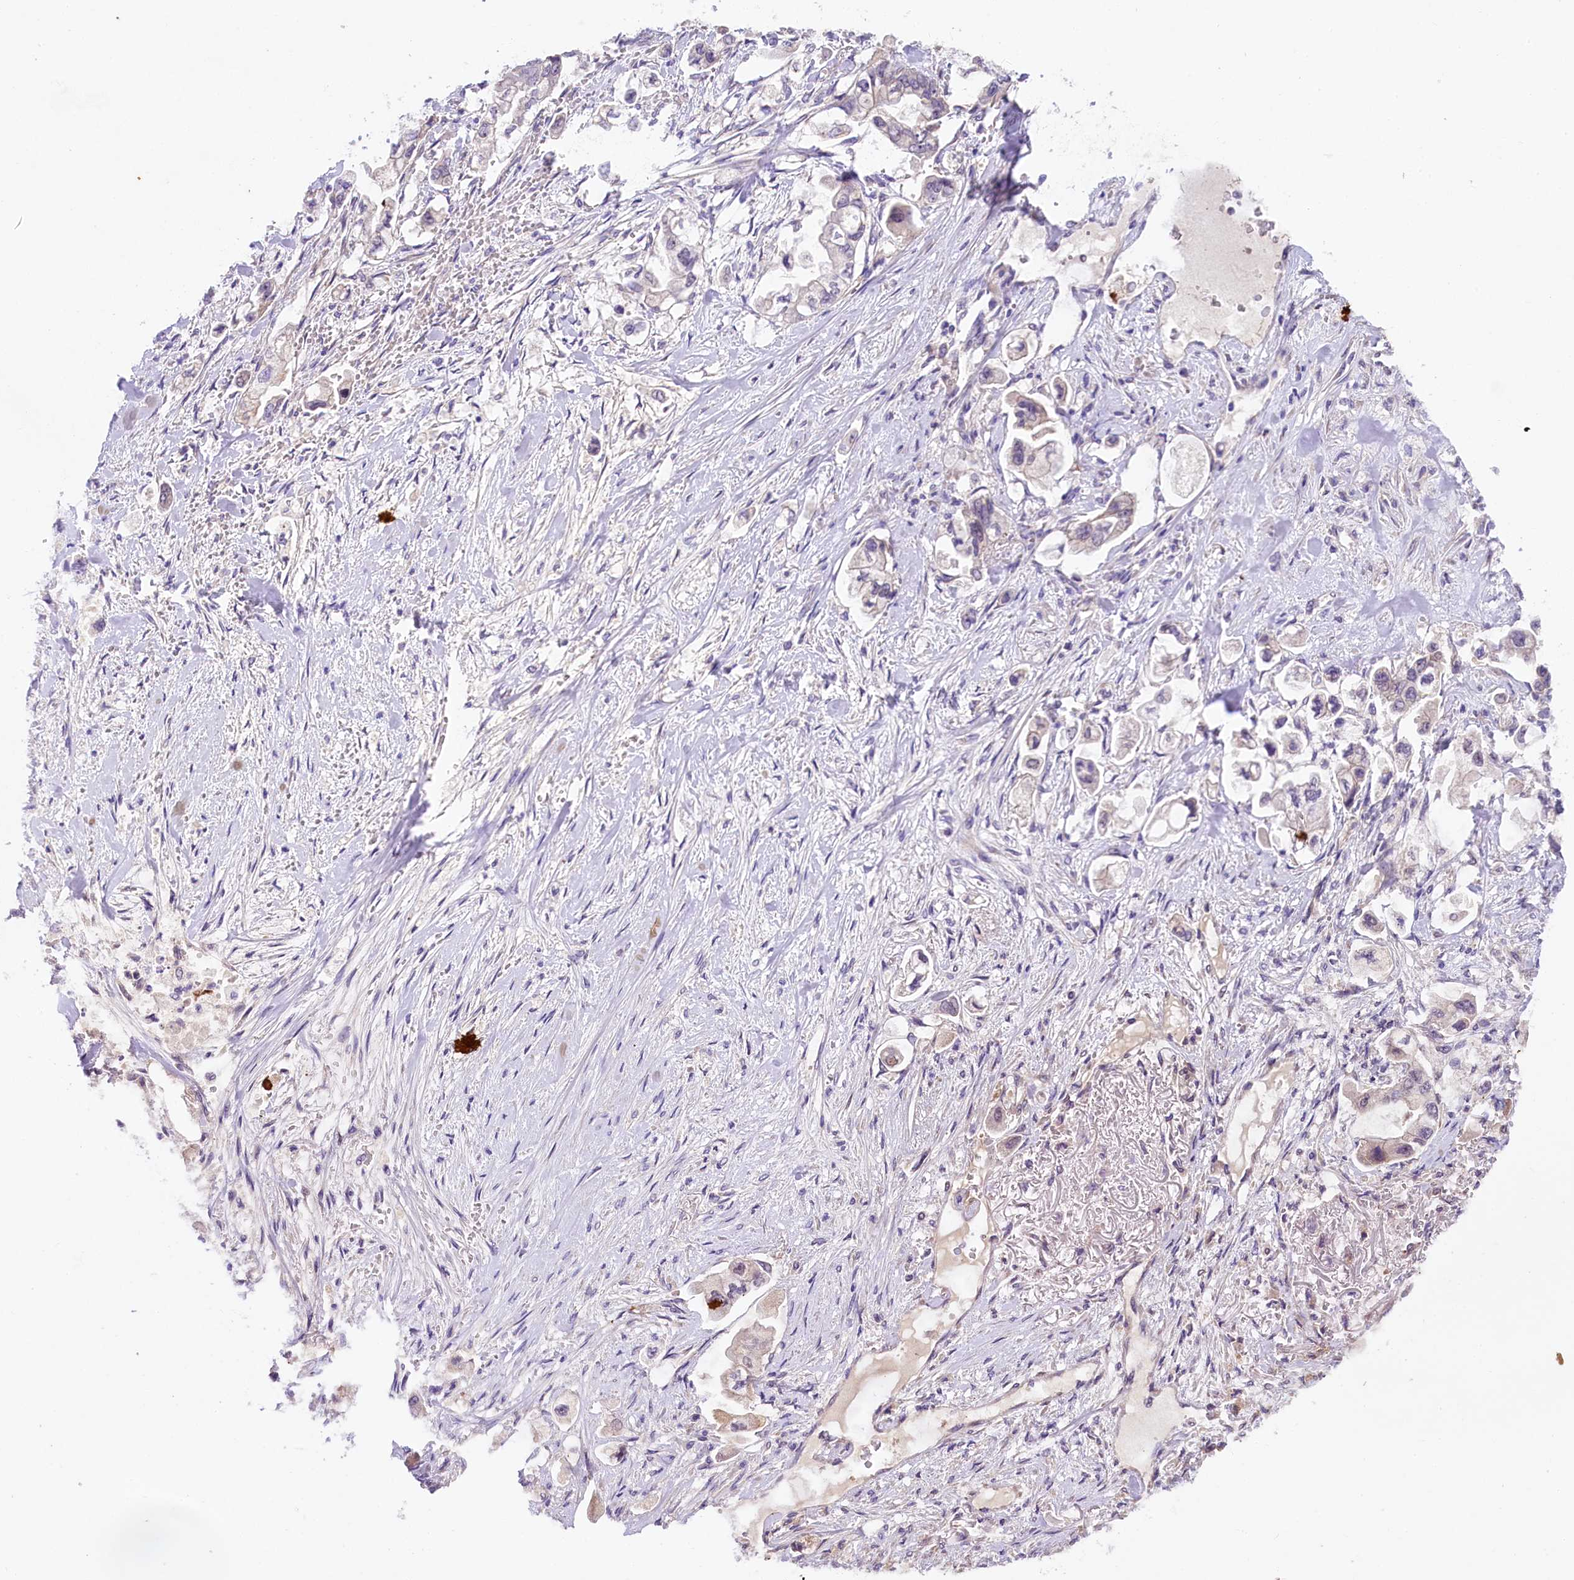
{"staining": {"intensity": "negative", "quantity": "none", "location": "none"}, "tissue": "stomach cancer", "cell_type": "Tumor cells", "image_type": "cancer", "snomed": [{"axis": "morphology", "description": "Adenocarcinoma, NOS"}, {"axis": "topography", "description": "Stomach"}], "caption": "The immunohistochemistry photomicrograph has no significant positivity in tumor cells of stomach cancer tissue. (DAB (3,3'-diaminobenzidine) immunohistochemistry visualized using brightfield microscopy, high magnification).", "gene": "UBXN6", "patient": {"sex": "male", "age": 62}}